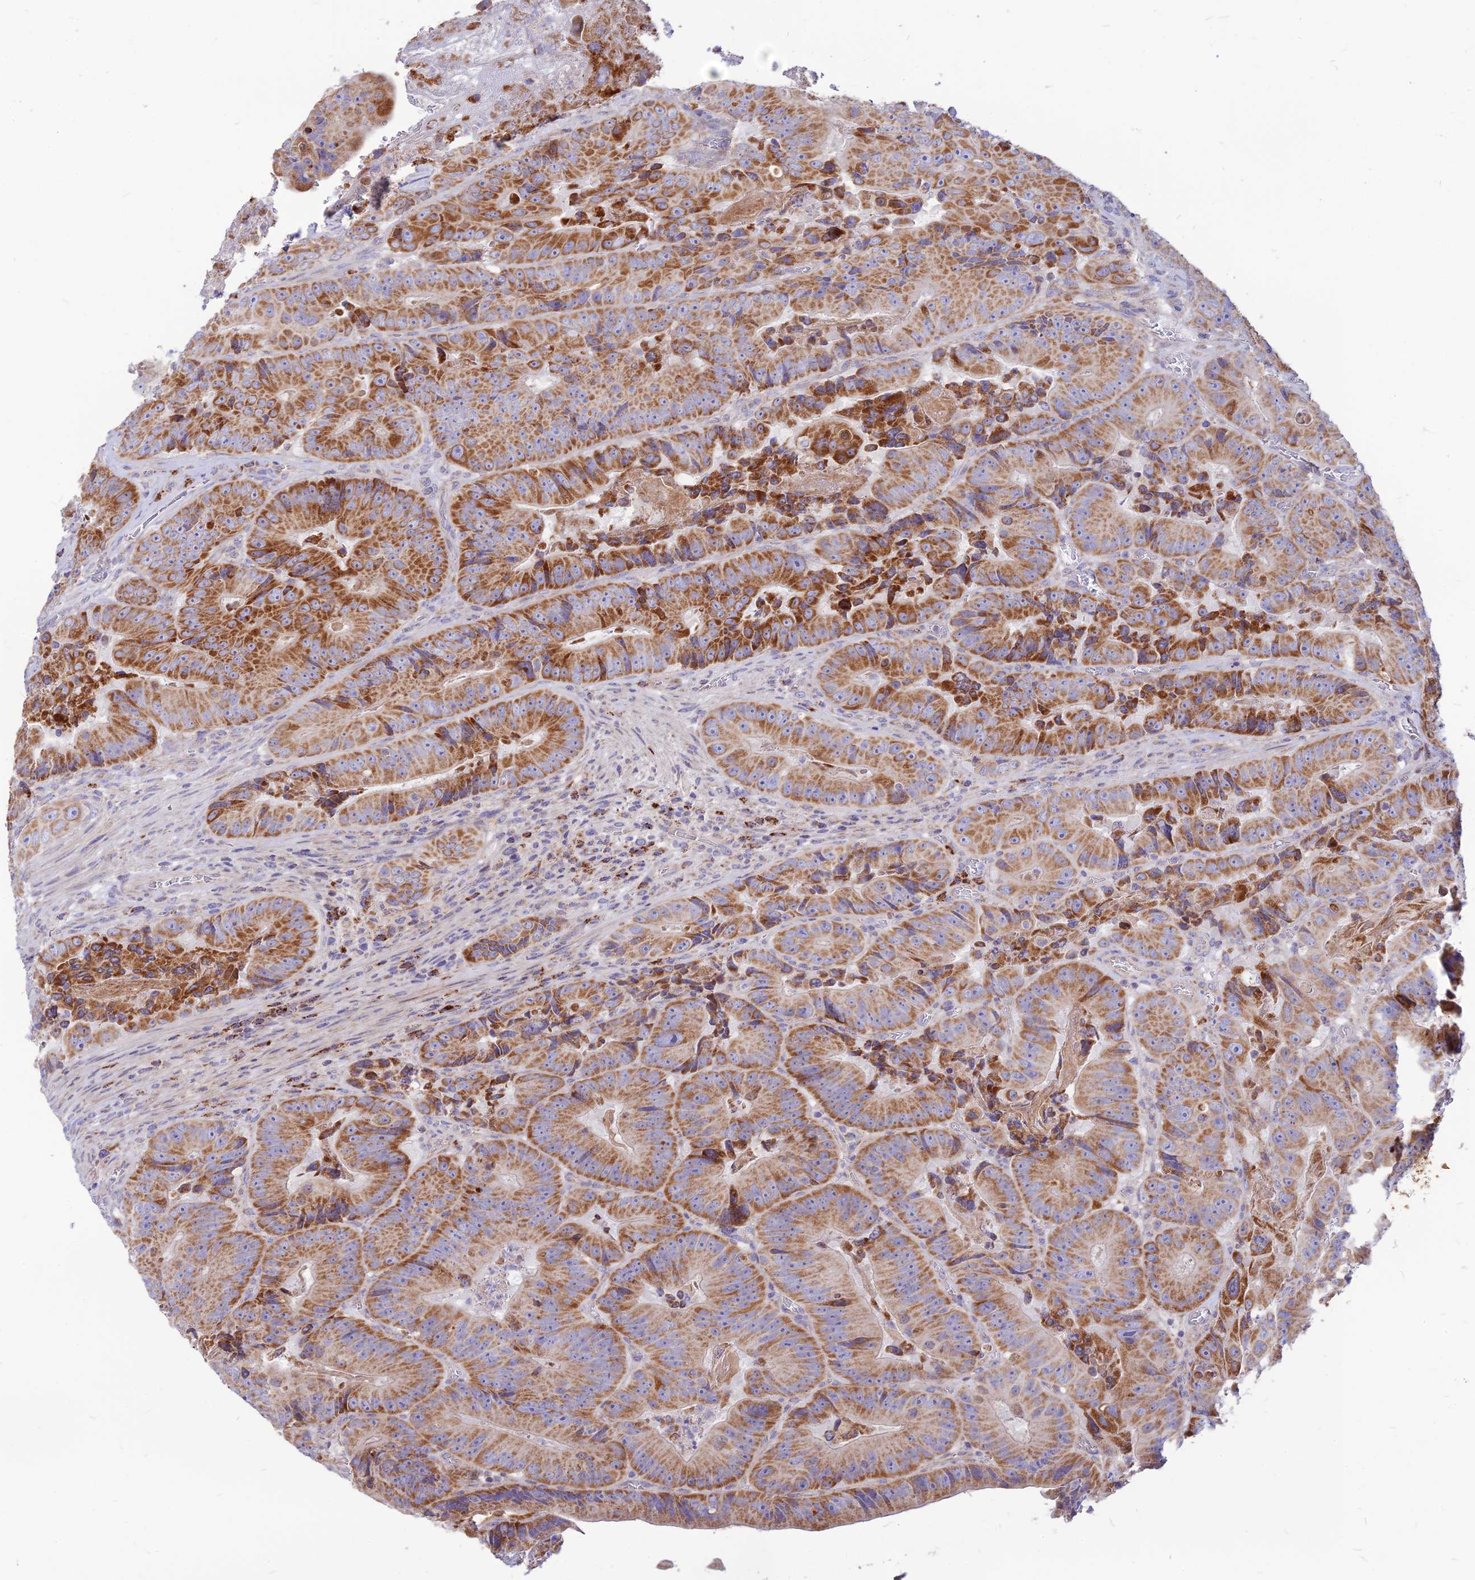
{"staining": {"intensity": "moderate", "quantity": ">75%", "location": "cytoplasmic/membranous"}, "tissue": "colorectal cancer", "cell_type": "Tumor cells", "image_type": "cancer", "snomed": [{"axis": "morphology", "description": "Adenocarcinoma, NOS"}, {"axis": "topography", "description": "Colon"}], "caption": "The micrograph exhibits staining of colorectal cancer (adenocarcinoma), revealing moderate cytoplasmic/membranous protein expression (brown color) within tumor cells.", "gene": "ECI1", "patient": {"sex": "female", "age": 86}}